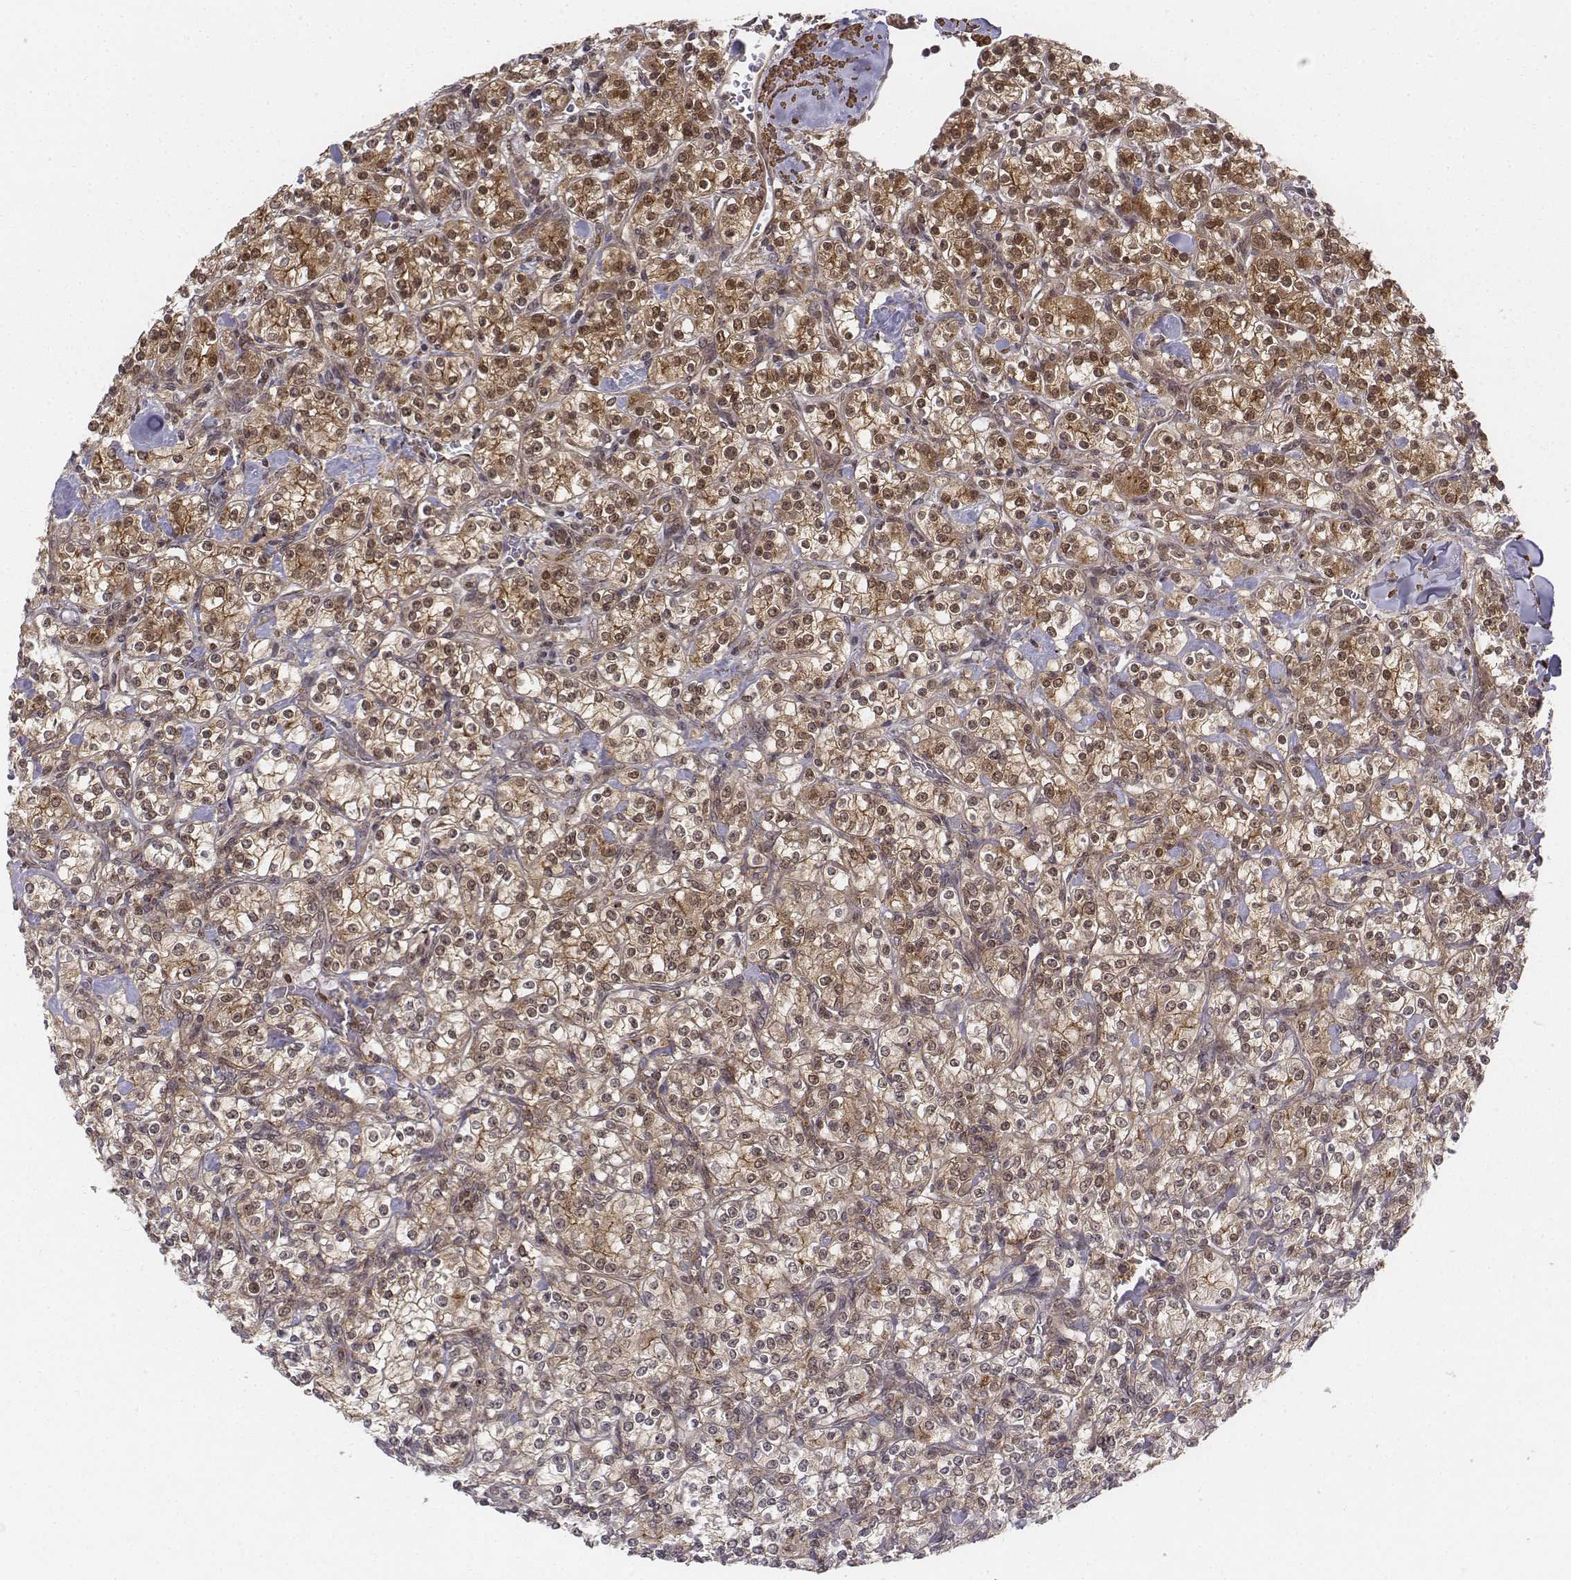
{"staining": {"intensity": "moderate", "quantity": ">75%", "location": "cytoplasmic/membranous,nuclear"}, "tissue": "renal cancer", "cell_type": "Tumor cells", "image_type": "cancer", "snomed": [{"axis": "morphology", "description": "Adenocarcinoma, NOS"}, {"axis": "topography", "description": "Kidney"}], "caption": "Renal cancer stained with a brown dye displays moderate cytoplasmic/membranous and nuclear positive staining in about >75% of tumor cells.", "gene": "ZFYVE19", "patient": {"sex": "male", "age": 77}}